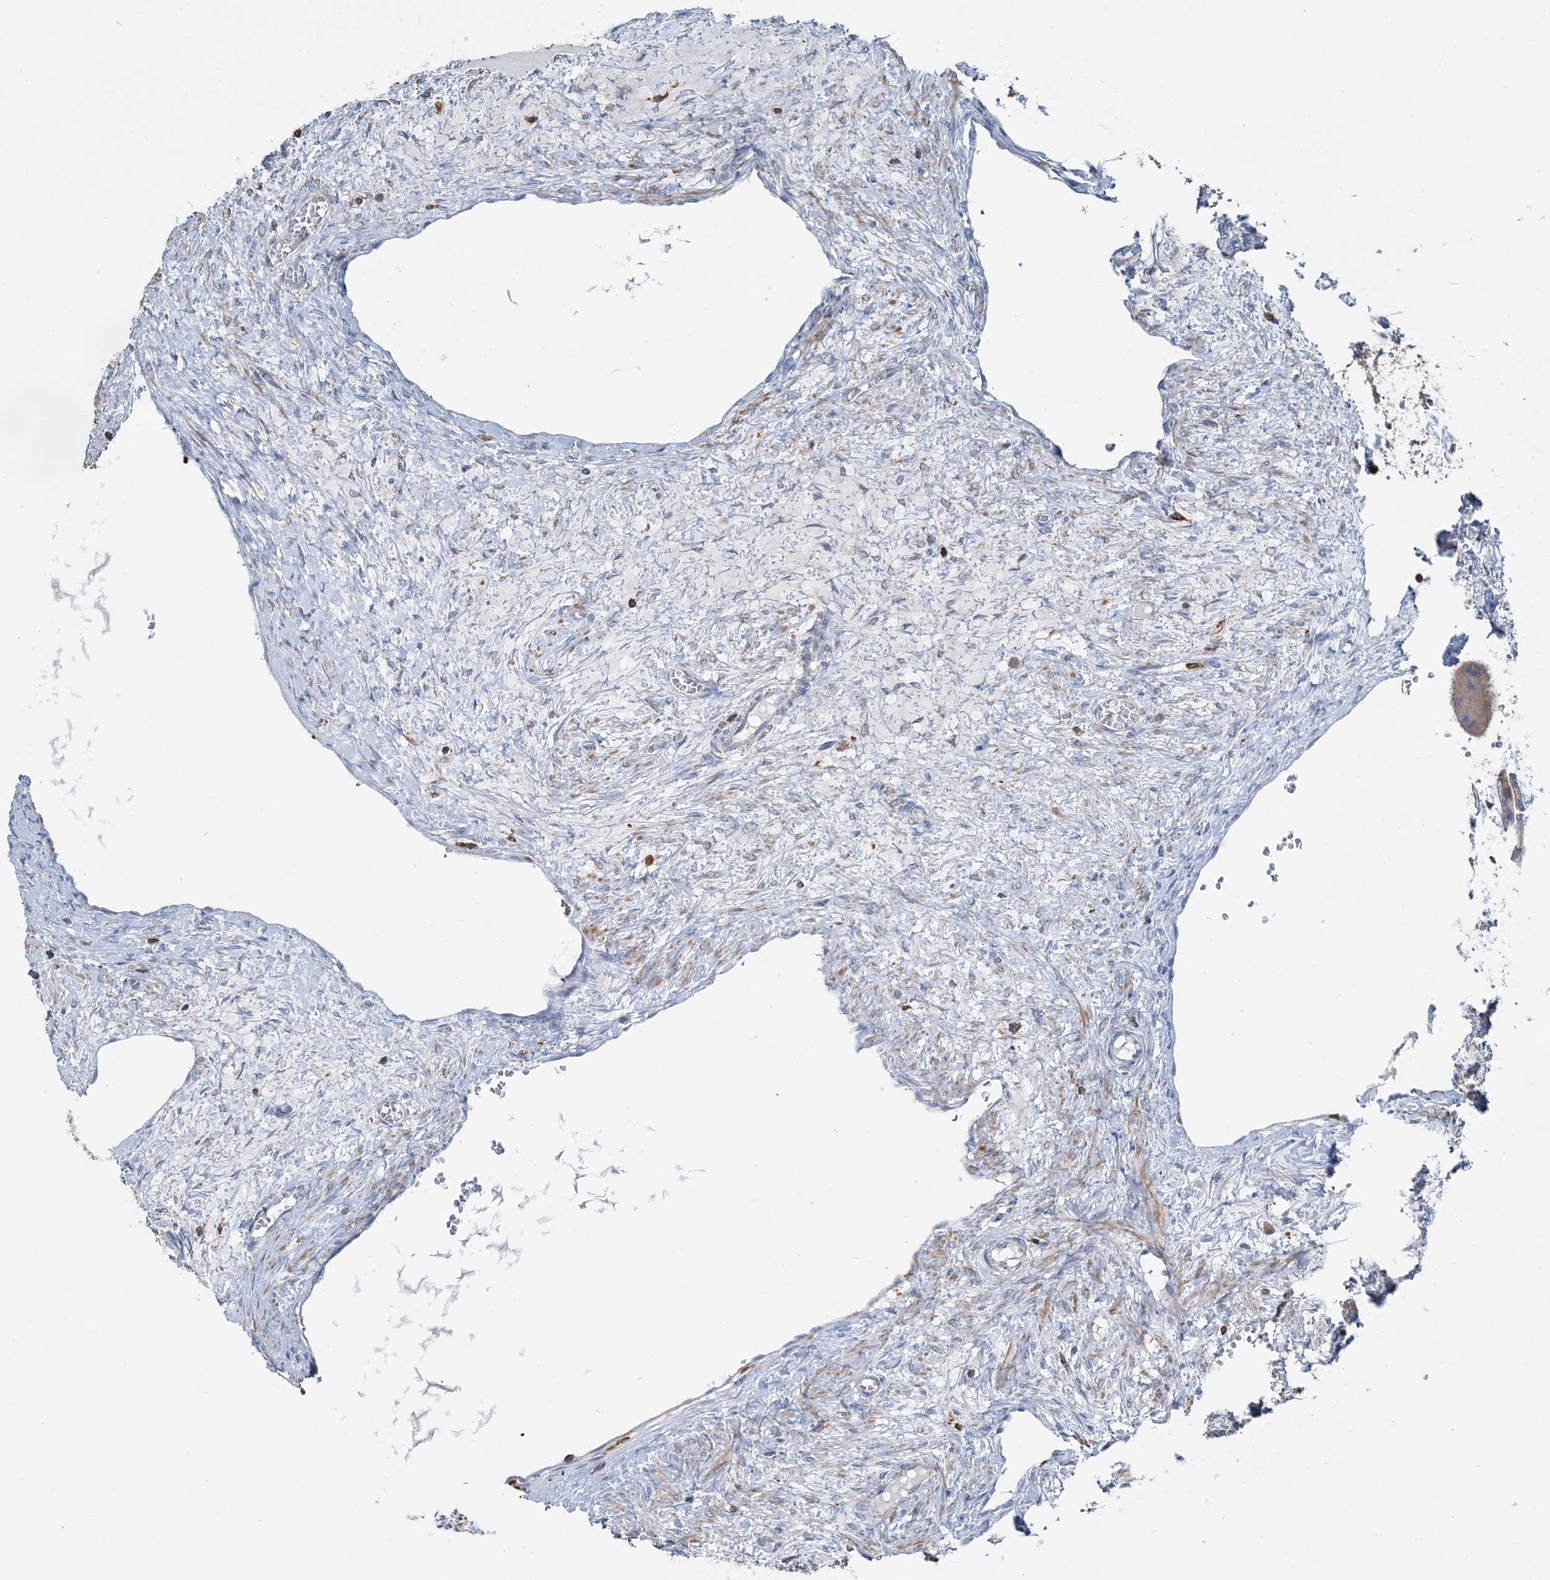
{"staining": {"intensity": "negative", "quantity": "none", "location": "none"}, "tissue": "ovary", "cell_type": "Ovarian stroma cells", "image_type": "normal", "snomed": [{"axis": "morphology", "description": "Normal tissue, NOS"}, {"axis": "topography", "description": "Ovary"}], "caption": "The histopathology image displays no staining of ovarian stroma cells in unremarkable ovary.", "gene": "TMLHE", "patient": {"sex": "female", "age": 27}}